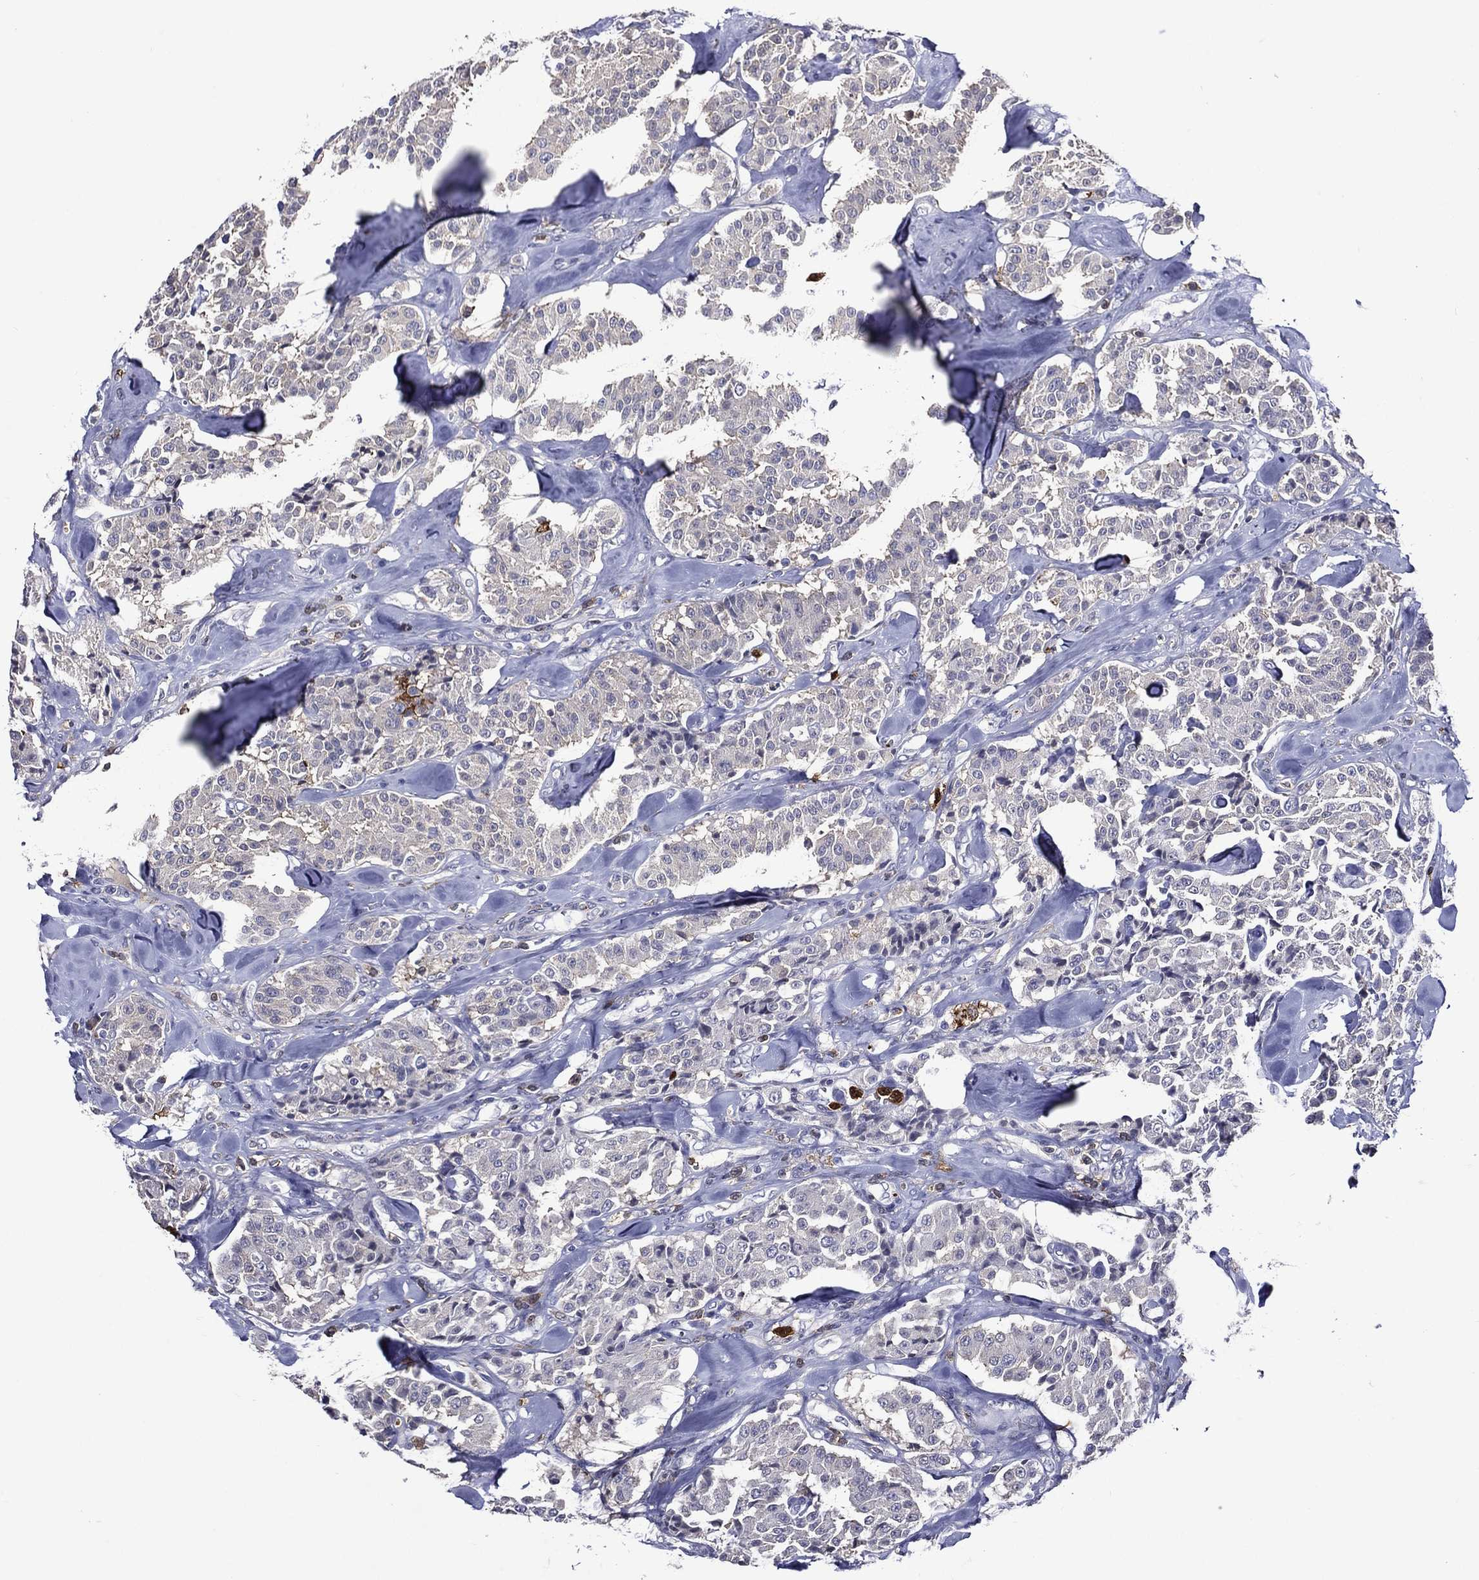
{"staining": {"intensity": "negative", "quantity": "none", "location": "none"}, "tissue": "carcinoid", "cell_type": "Tumor cells", "image_type": "cancer", "snomed": [{"axis": "morphology", "description": "Carcinoid, malignant, NOS"}, {"axis": "topography", "description": "Pancreas"}], "caption": "IHC of carcinoid (malignant) displays no staining in tumor cells.", "gene": "GPR171", "patient": {"sex": "male", "age": 41}}